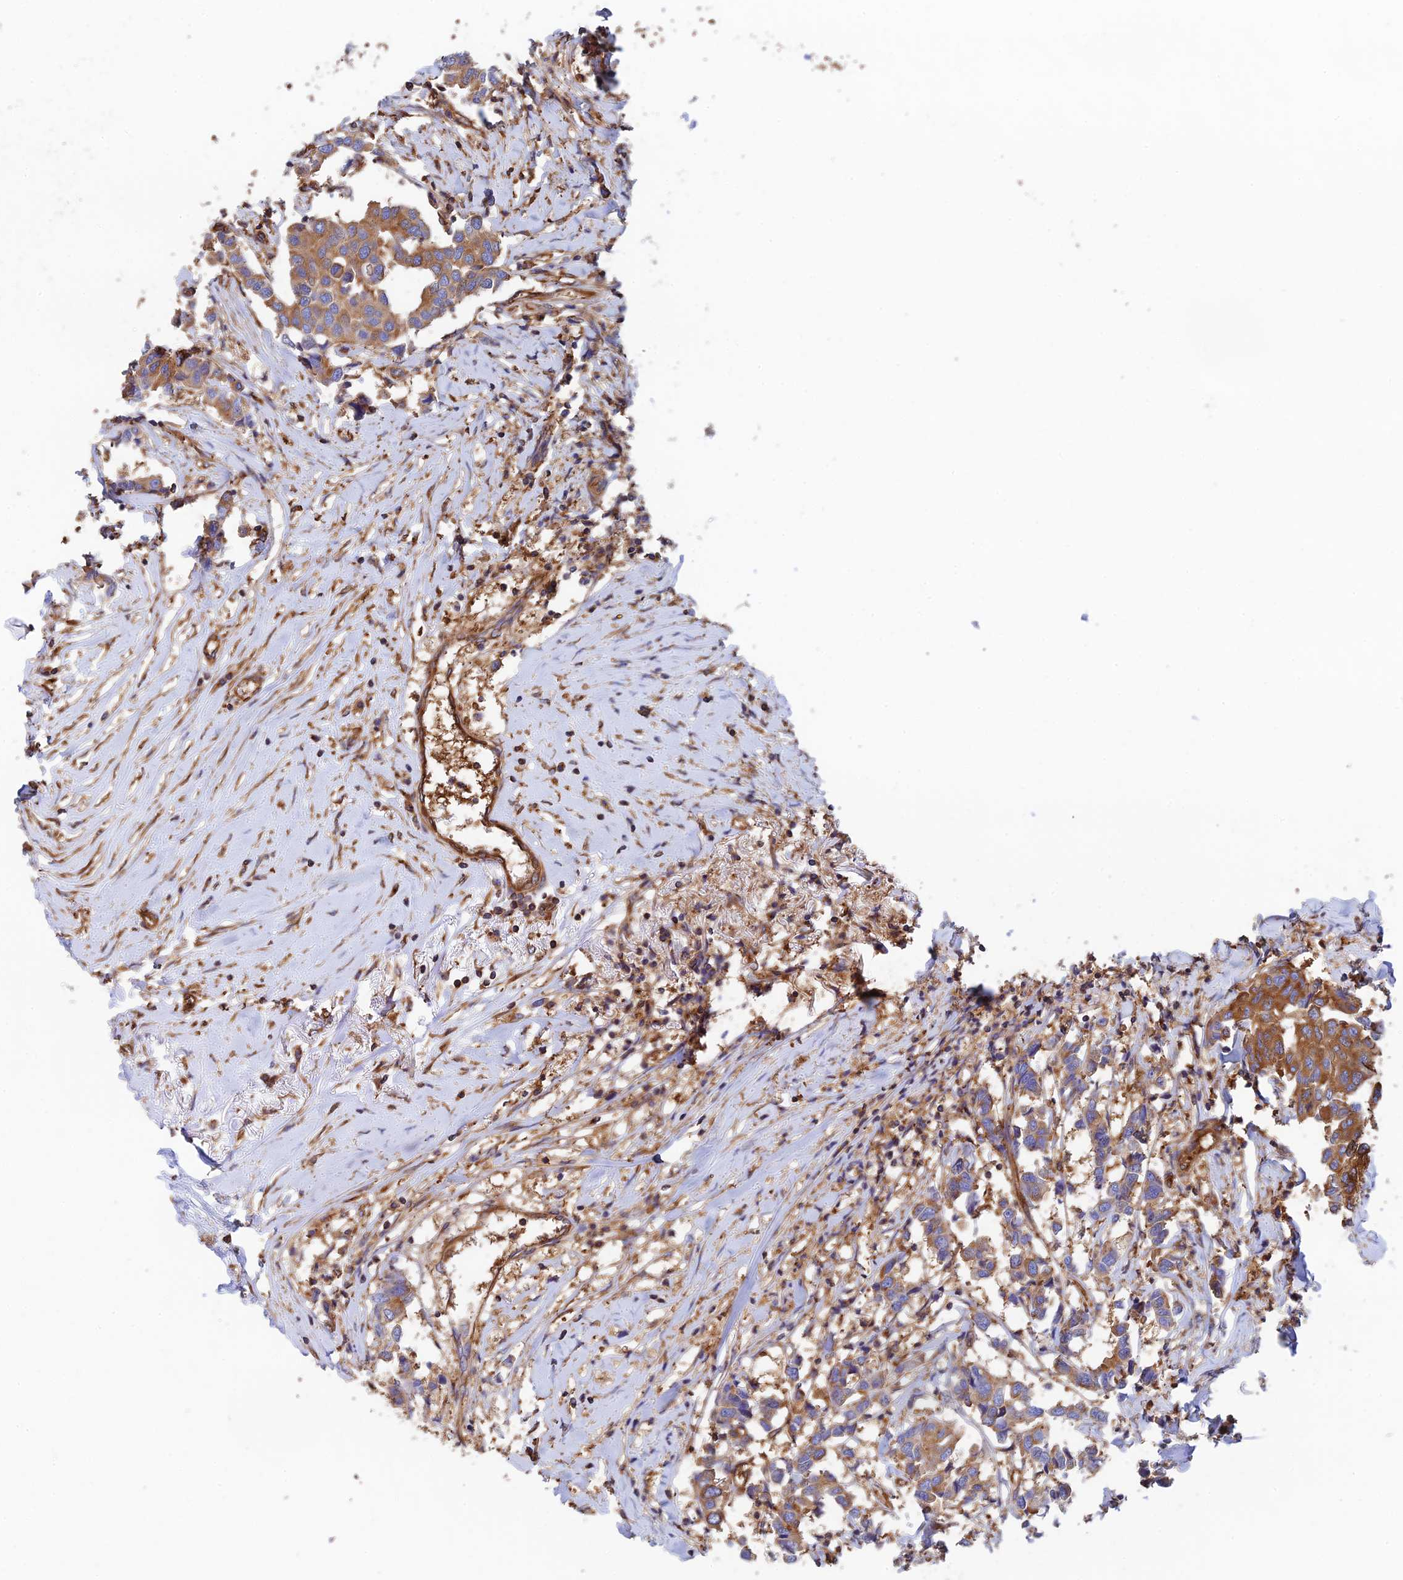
{"staining": {"intensity": "moderate", "quantity": ">75%", "location": "cytoplasmic/membranous"}, "tissue": "breast cancer", "cell_type": "Tumor cells", "image_type": "cancer", "snomed": [{"axis": "morphology", "description": "Duct carcinoma"}, {"axis": "topography", "description": "Breast"}], "caption": "Immunohistochemical staining of human breast cancer (intraductal carcinoma) reveals medium levels of moderate cytoplasmic/membranous expression in about >75% of tumor cells. The staining was performed using DAB (3,3'-diaminobenzidine), with brown indicating positive protein expression. Nuclei are stained blue with hematoxylin.", "gene": "DCTN2", "patient": {"sex": "female", "age": 80}}